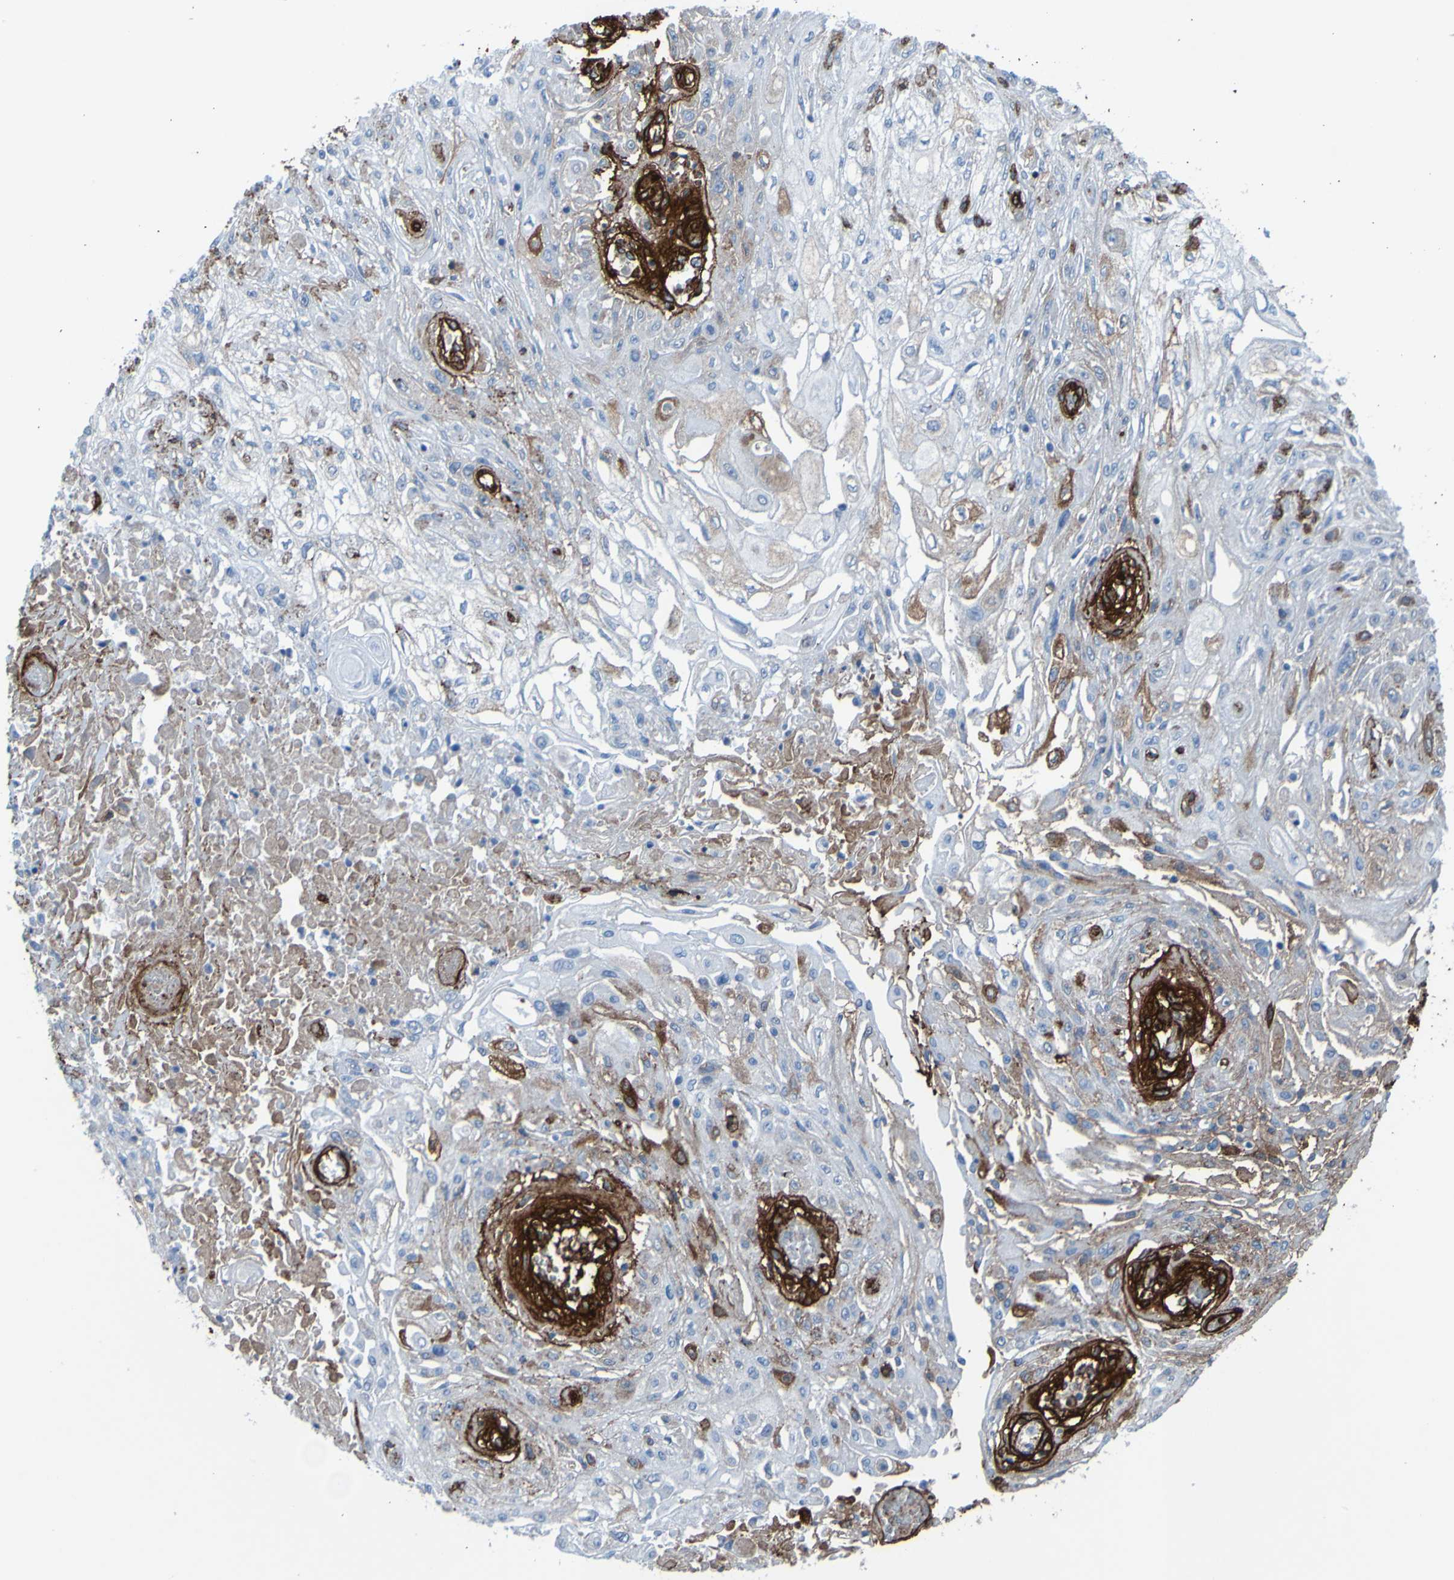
{"staining": {"intensity": "negative", "quantity": "none", "location": "none"}, "tissue": "skin cancer", "cell_type": "Tumor cells", "image_type": "cancer", "snomed": [{"axis": "morphology", "description": "Squamous cell carcinoma, NOS"}, {"axis": "topography", "description": "Skin"}], "caption": "DAB (3,3'-diaminobenzidine) immunohistochemical staining of skin cancer displays no significant staining in tumor cells.", "gene": "COL4A2", "patient": {"sex": "male", "age": 75}}